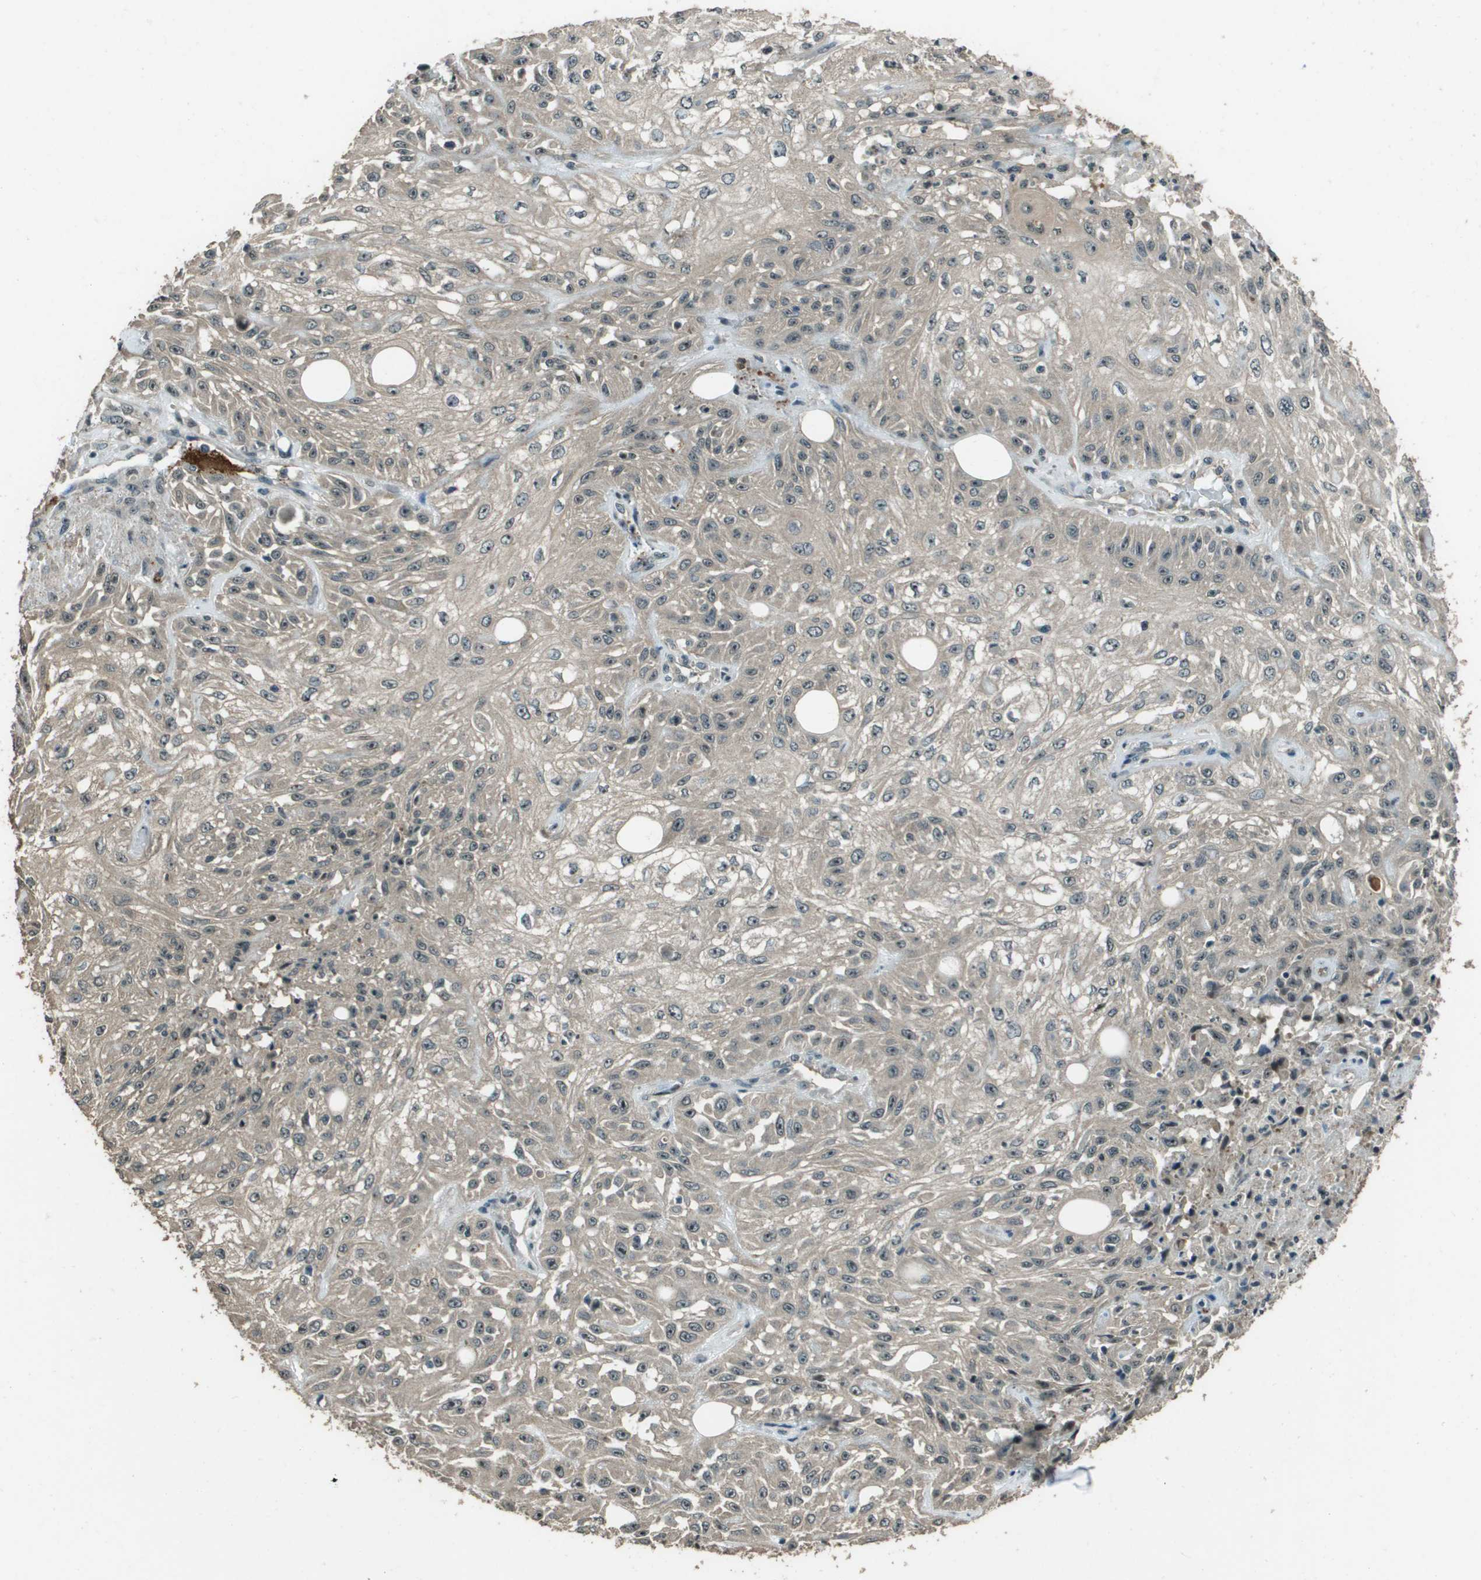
{"staining": {"intensity": "negative", "quantity": "none", "location": "none"}, "tissue": "skin cancer", "cell_type": "Tumor cells", "image_type": "cancer", "snomed": [{"axis": "morphology", "description": "Squamous cell carcinoma, NOS"}, {"axis": "morphology", "description": "Squamous cell carcinoma, metastatic, NOS"}, {"axis": "topography", "description": "Skin"}, {"axis": "topography", "description": "Lymph node"}], "caption": "Skin cancer was stained to show a protein in brown. There is no significant staining in tumor cells. (Brightfield microscopy of DAB IHC at high magnification).", "gene": "SDC3", "patient": {"sex": "male", "age": 75}}